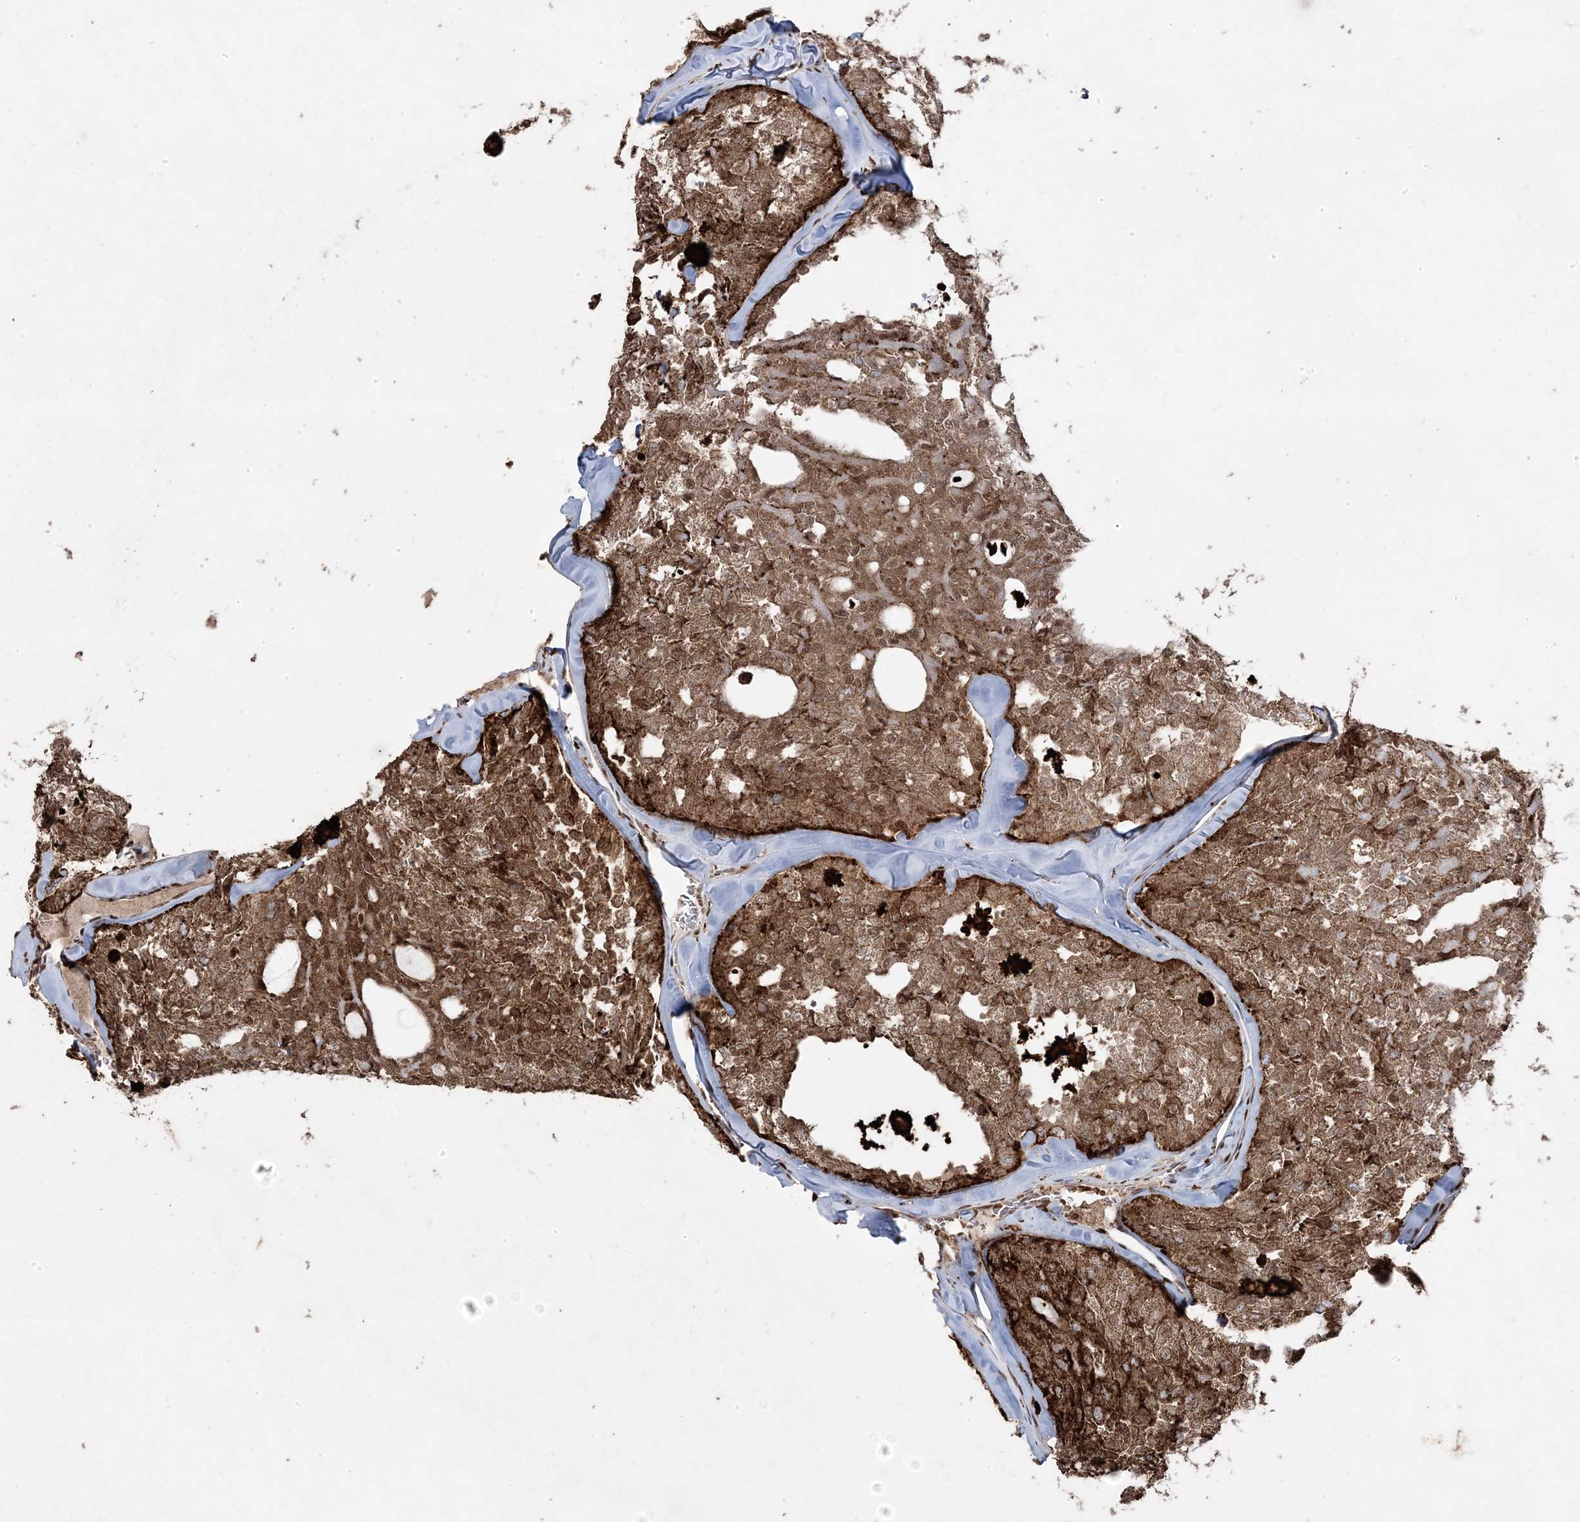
{"staining": {"intensity": "strong", "quantity": ">75%", "location": "cytoplasmic/membranous"}, "tissue": "thyroid cancer", "cell_type": "Tumor cells", "image_type": "cancer", "snomed": [{"axis": "morphology", "description": "Follicular adenoma carcinoma, NOS"}, {"axis": "topography", "description": "Thyroid gland"}], "caption": "IHC staining of follicular adenoma carcinoma (thyroid), which reveals high levels of strong cytoplasmic/membranous positivity in about >75% of tumor cells indicating strong cytoplasmic/membranous protein staining. The staining was performed using DAB (3,3'-diaminobenzidine) (brown) for protein detection and nuclei were counterstained in hematoxylin (blue).", "gene": "PPOX", "patient": {"sex": "male", "age": 75}}